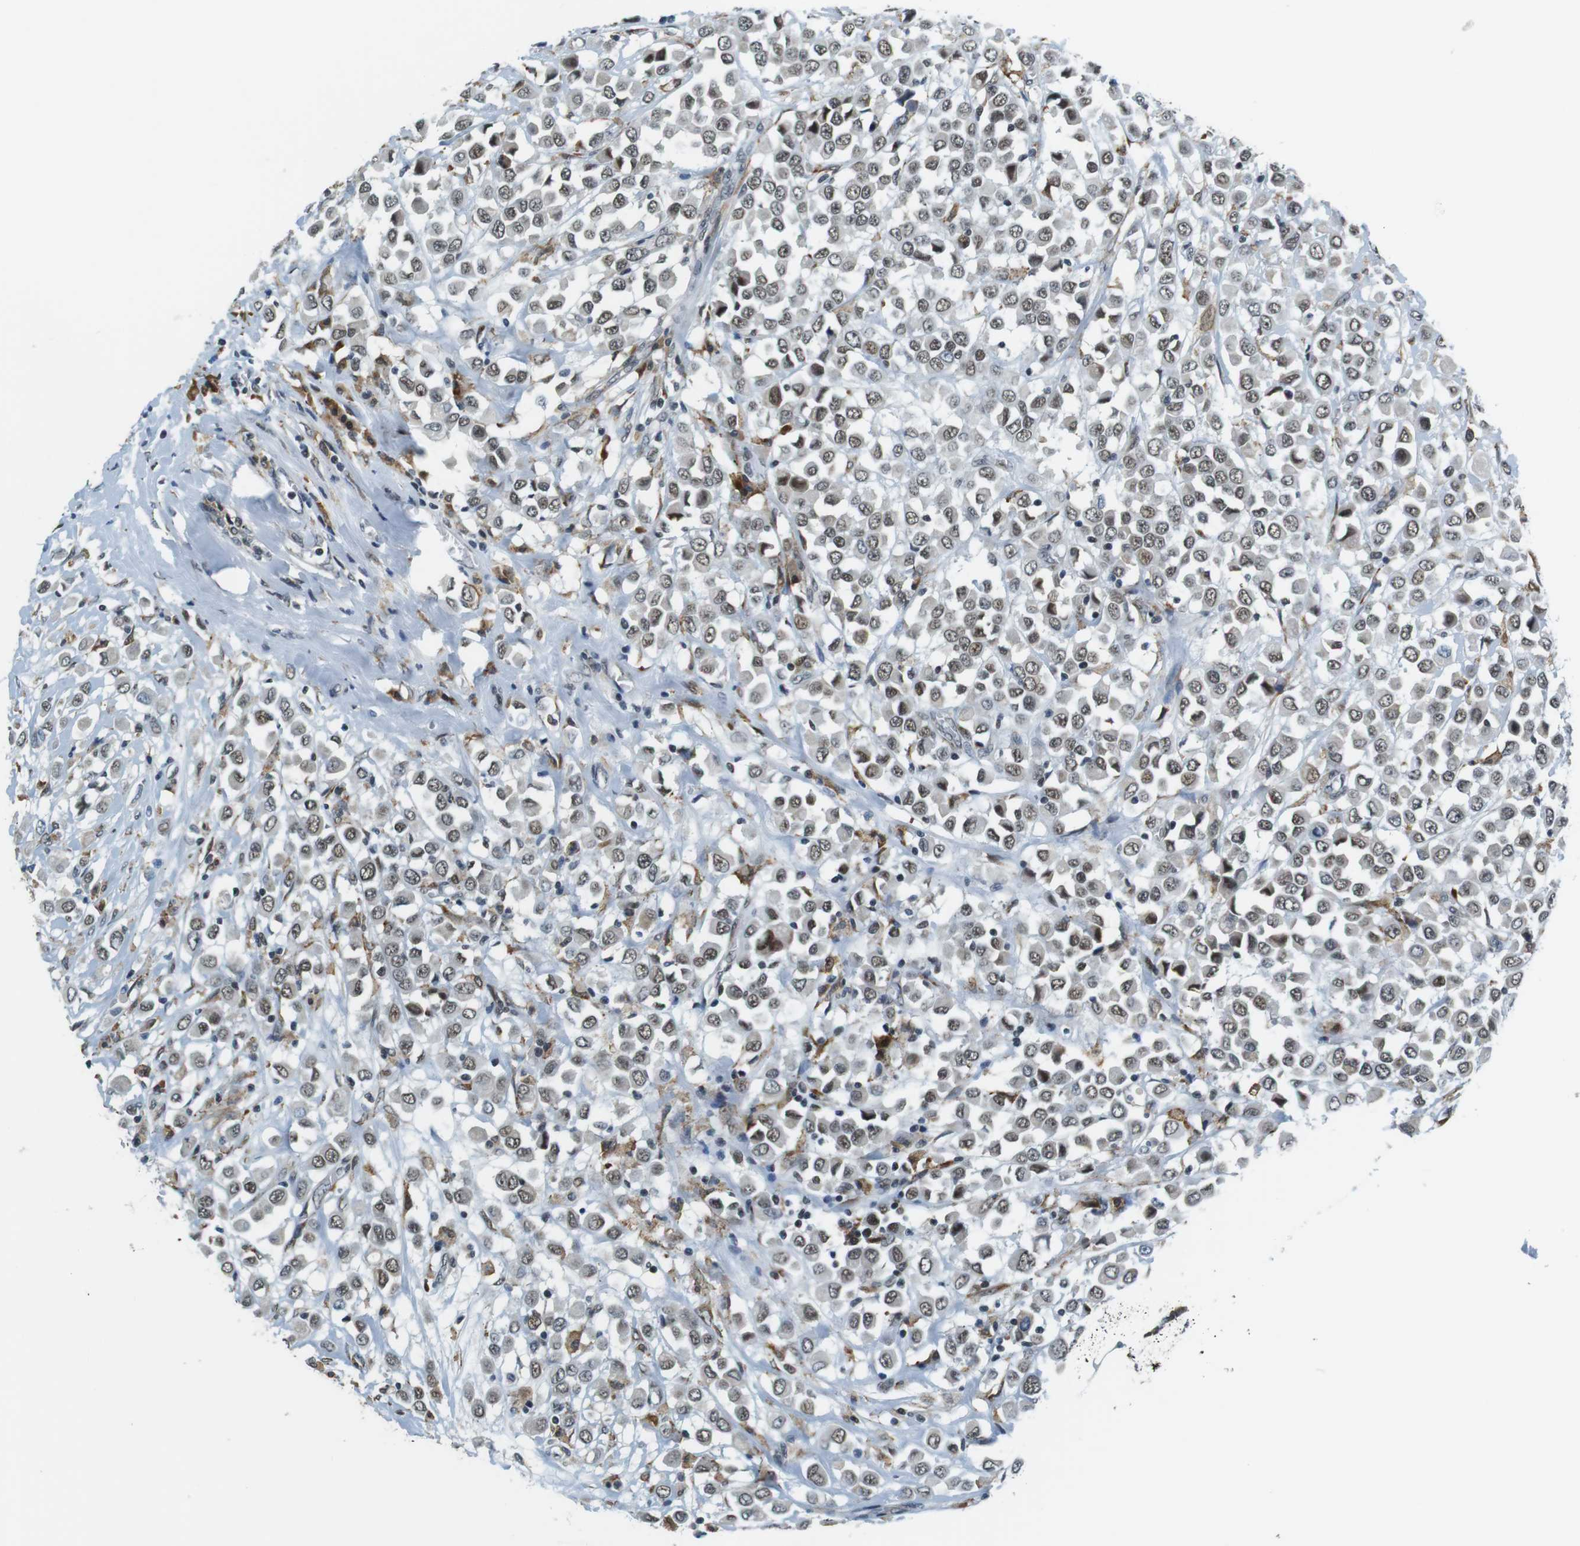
{"staining": {"intensity": "weak", "quantity": "25%-75%", "location": "nuclear"}, "tissue": "breast cancer", "cell_type": "Tumor cells", "image_type": "cancer", "snomed": [{"axis": "morphology", "description": "Duct carcinoma"}, {"axis": "topography", "description": "Breast"}], "caption": "Breast cancer (intraductal carcinoma) stained with a brown dye reveals weak nuclear positive expression in about 25%-75% of tumor cells.", "gene": "RNF38", "patient": {"sex": "female", "age": 61}}